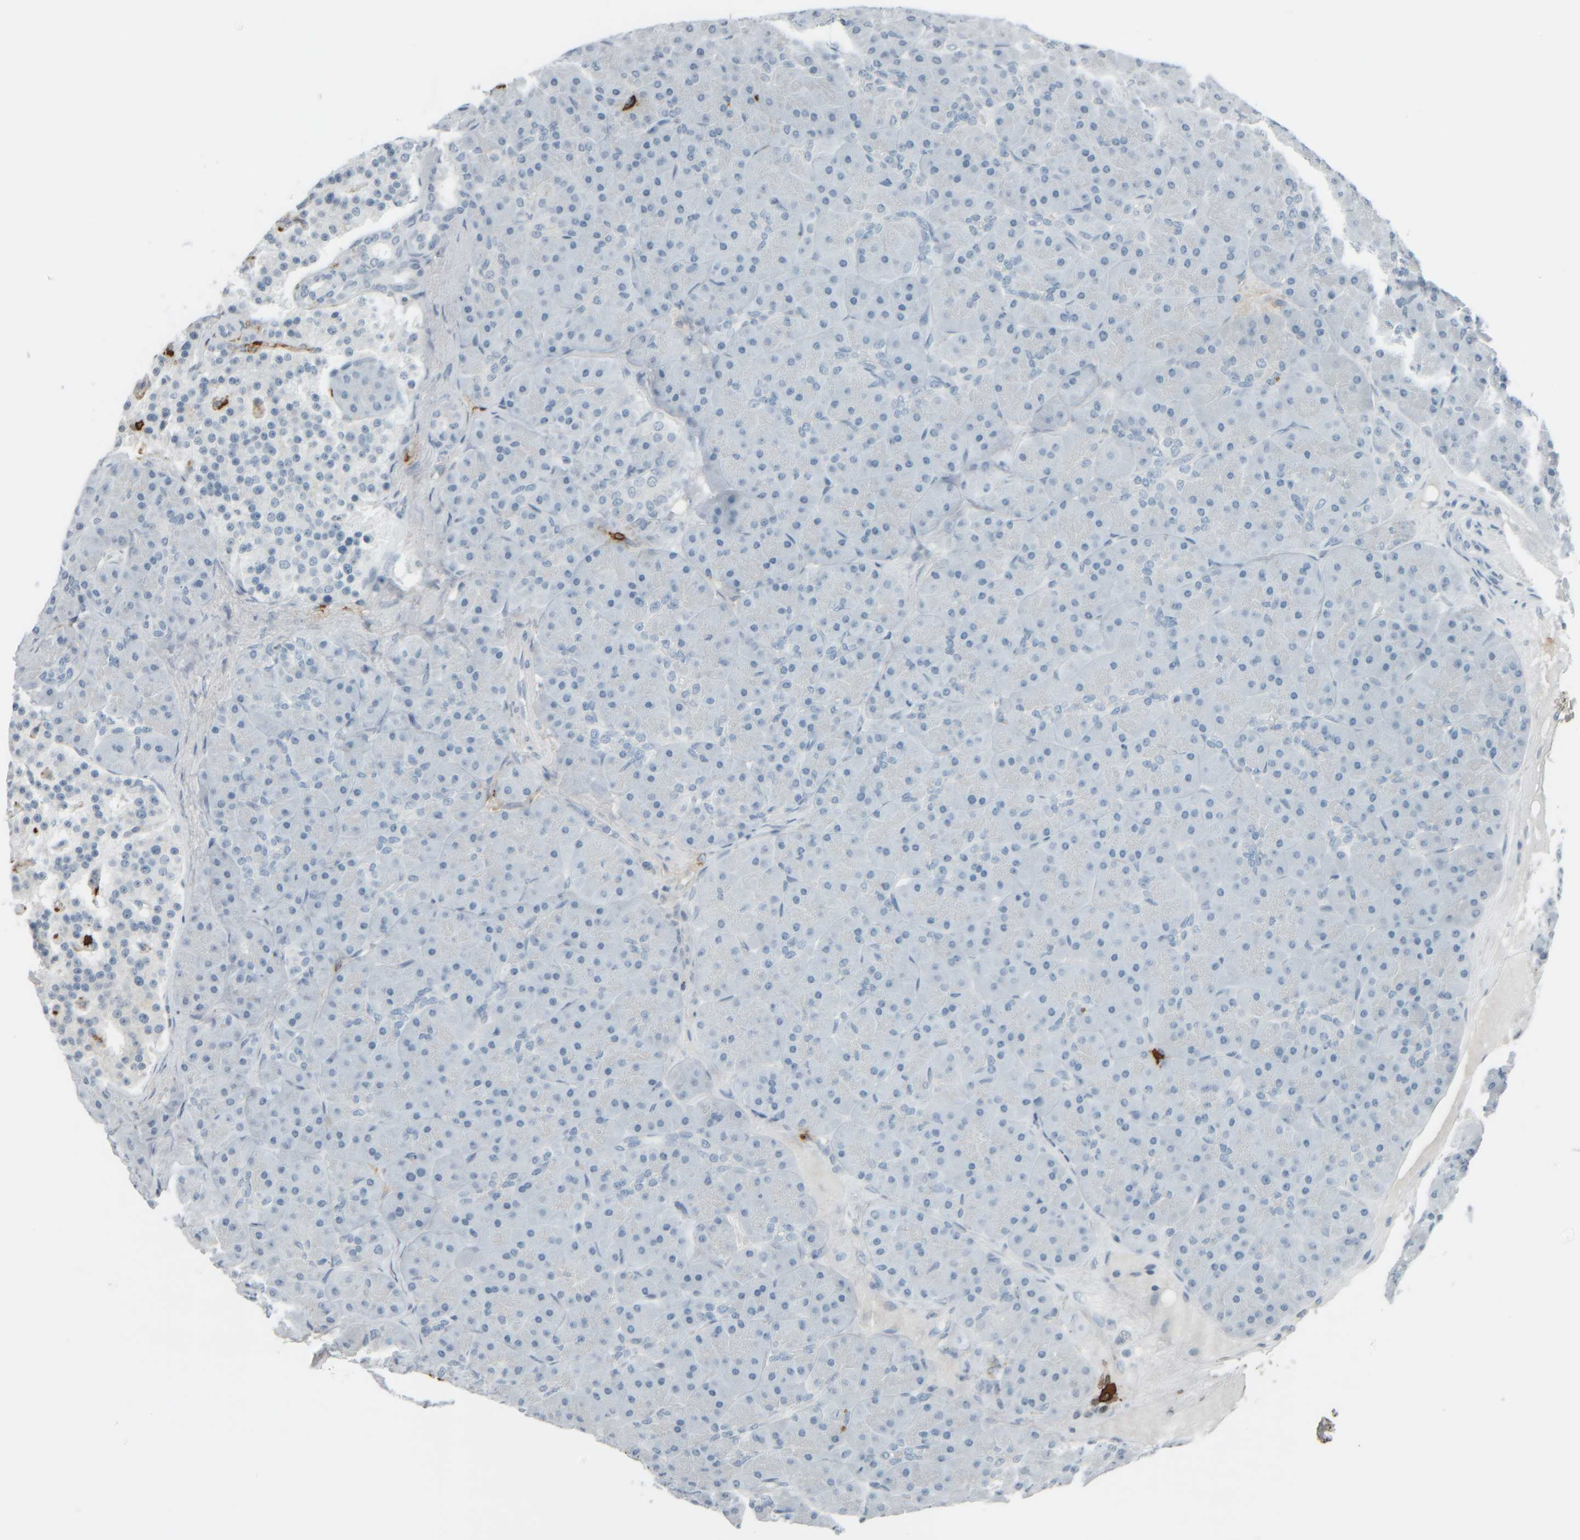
{"staining": {"intensity": "negative", "quantity": "none", "location": "none"}, "tissue": "pancreas", "cell_type": "Exocrine glandular cells", "image_type": "normal", "snomed": [{"axis": "morphology", "description": "Normal tissue, NOS"}, {"axis": "topography", "description": "Pancreas"}], "caption": "Normal pancreas was stained to show a protein in brown. There is no significant expression in exocrine glandular cells.", "gene": "TPSAB1", "patient": {"sex": "male", "age": 66}}